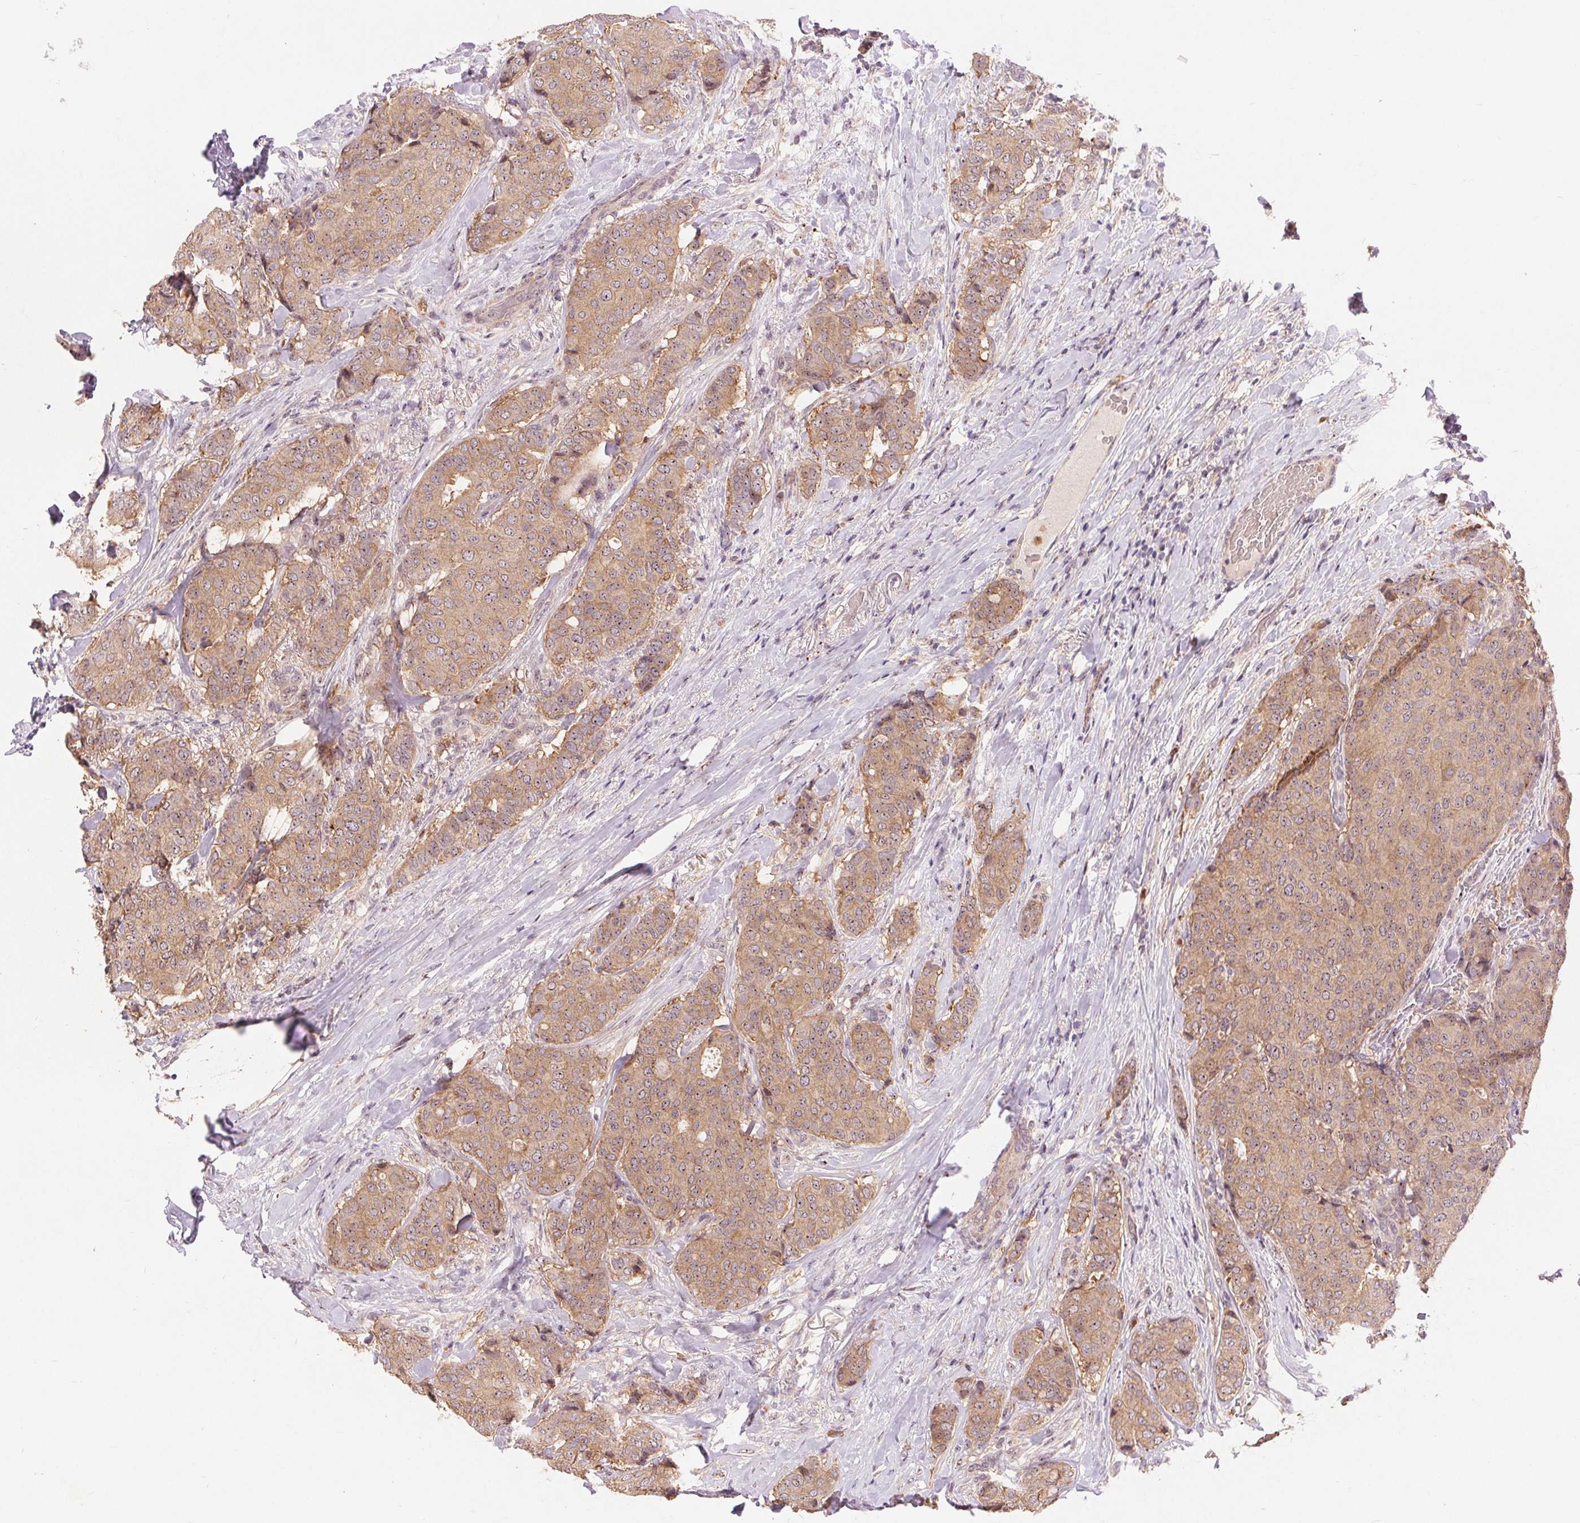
{"staining": {"intensity": "moderate", "quantity": ">75%", "location": "cytoplasmic/membranous"}, "tissue": "breast cancer", "cell_type": "Tumor cells", "image_type": "cancer", "snomed": [{"axis": "morphology", "description": "Duct carcinoma"}, {"axis": "topography", "description": "Breast"}], "caption": "Brown immunohistochemical staining in human breast cancer (intraductal carcinoma) displays moderate cytoplasmic/membranous staining in approximately >75% of tumor cells. Nuclei are stained in blue.", "gene": "RANBP3L", "patient": {"sex": "female", "age": 75}}